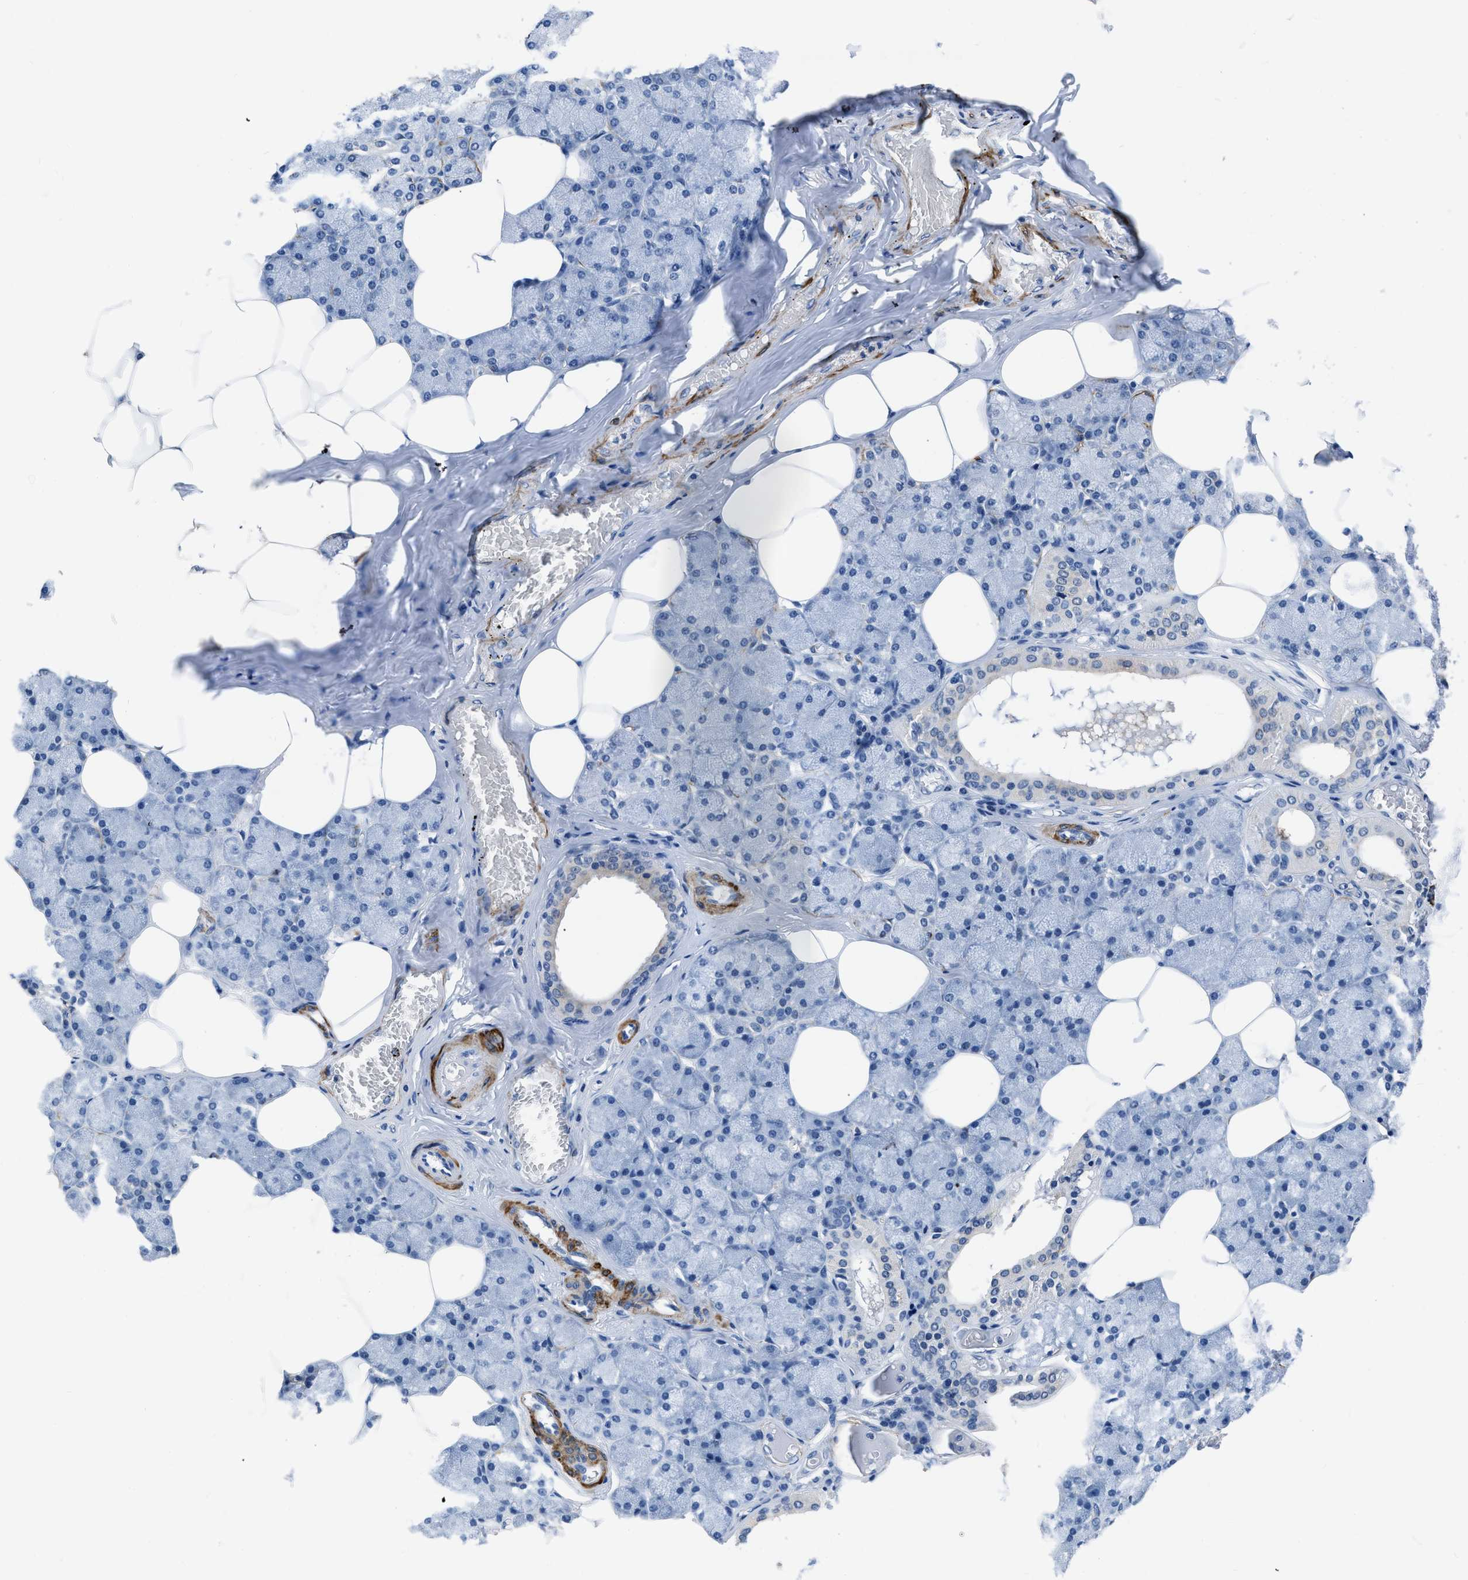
{"staining": {"intensity": "negative", "quantity": "none", "location": "none"}, "tissue": "salivary gland", "cell_type": "Glandular cells", "image_type": "normal", "snomed": [{"axis": "morphology", "description": "Normal tissue, NOS"}, {"axis": "topography", "description": "Salivary gland"}], "caption": "This is an immunohistochemistry photomicrograph of normal salivary gland. There is no staining in glandular cells.", "gene": "LANCL2", "patient": {"sex": "male", "age": 62}}